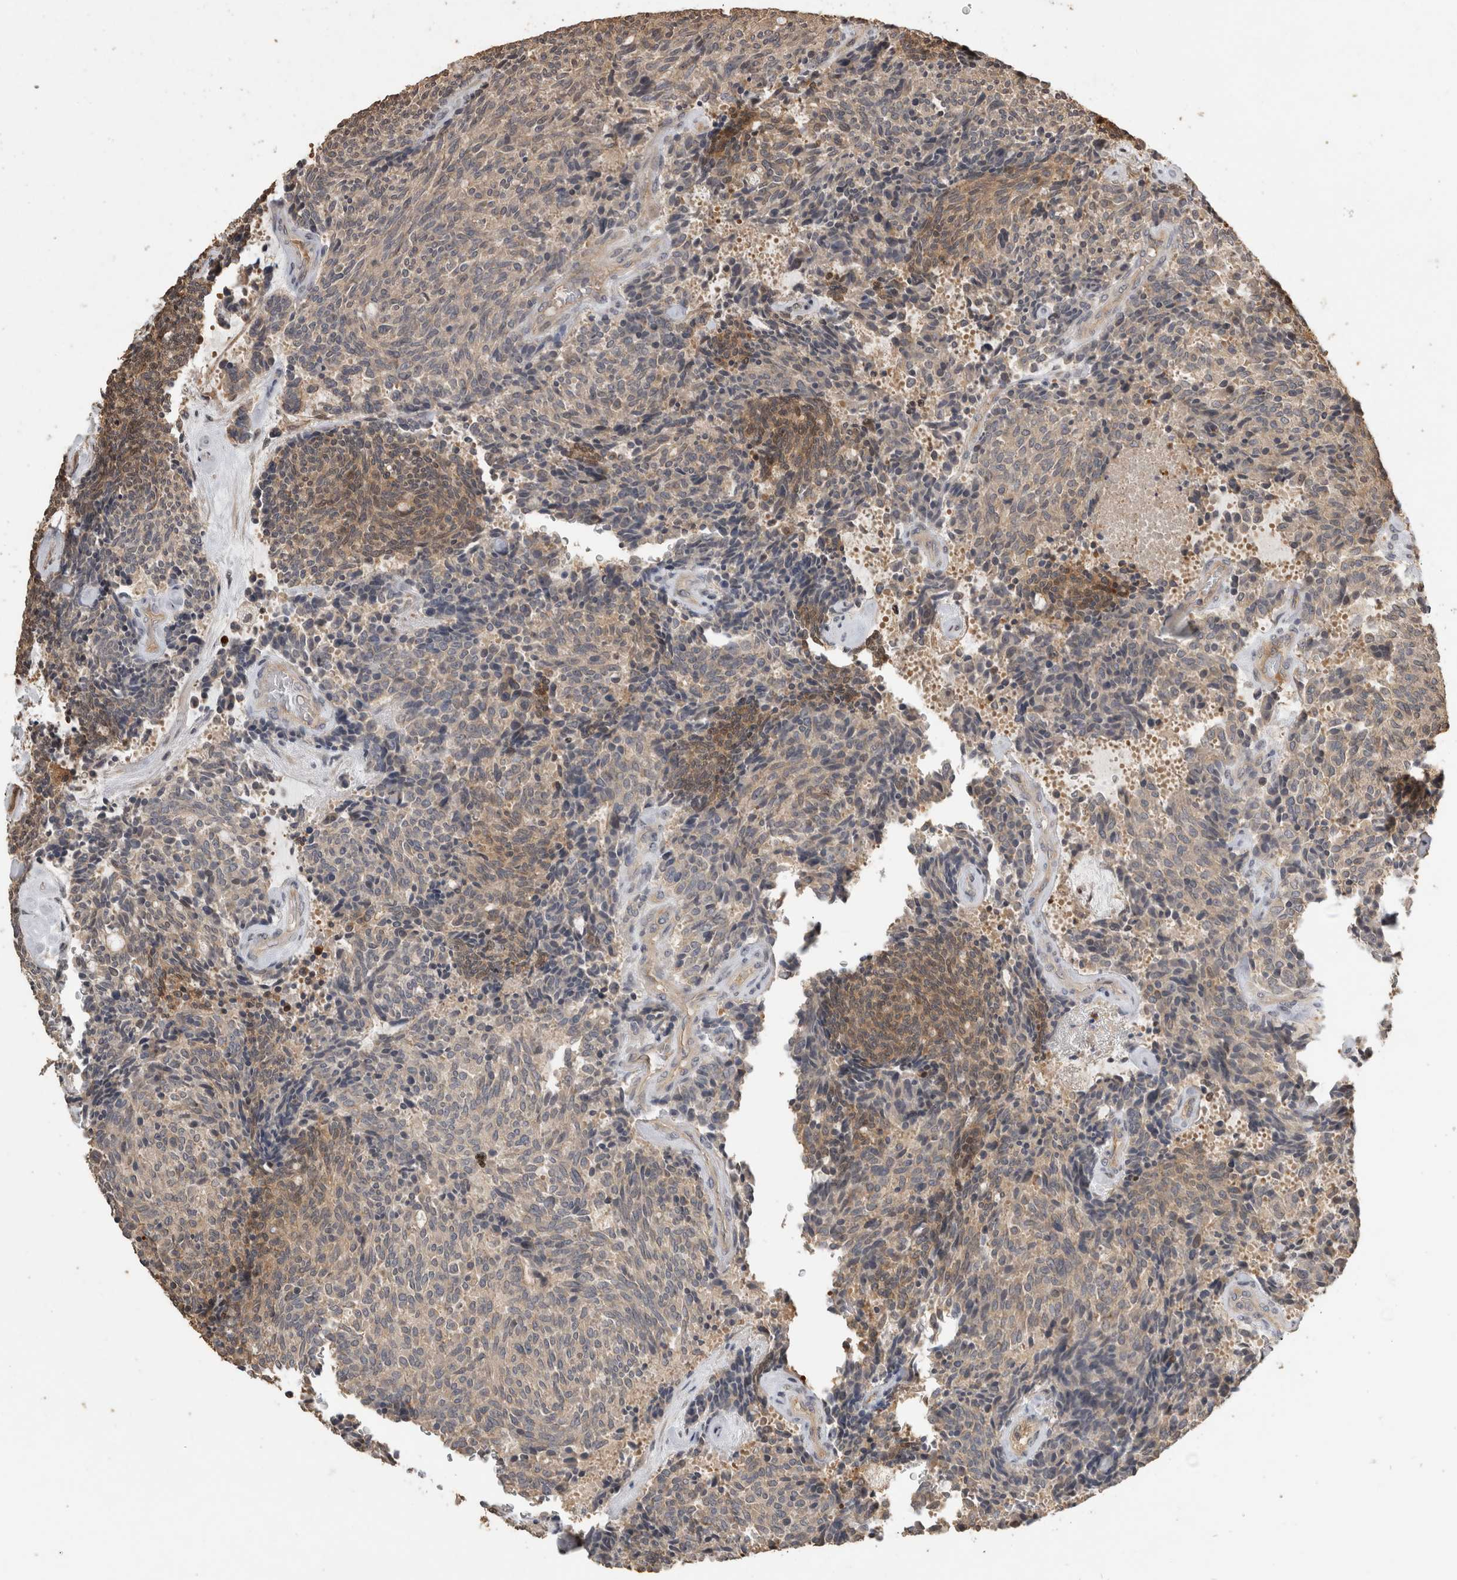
{"staining": {"intensity": "weak", "quantity": ">75%", "location": "cytoplasmic/membranous"}, "tissue": "carcinoid", "cell_type": "Tumor cells", "image_type": "cancer", "snomed": [{"axis": "morphology", "description": "Carcinoid, malignant, NOS"}, {"axis": "topography", "description": "Pancreas"}], "caption": "A brown stain highlights weak cytoplasmic/membranous expression of a protein in human carcinoid tumor cells.", "gene": "RHPN1", "patient": {"sex": "female", "age": 54}}